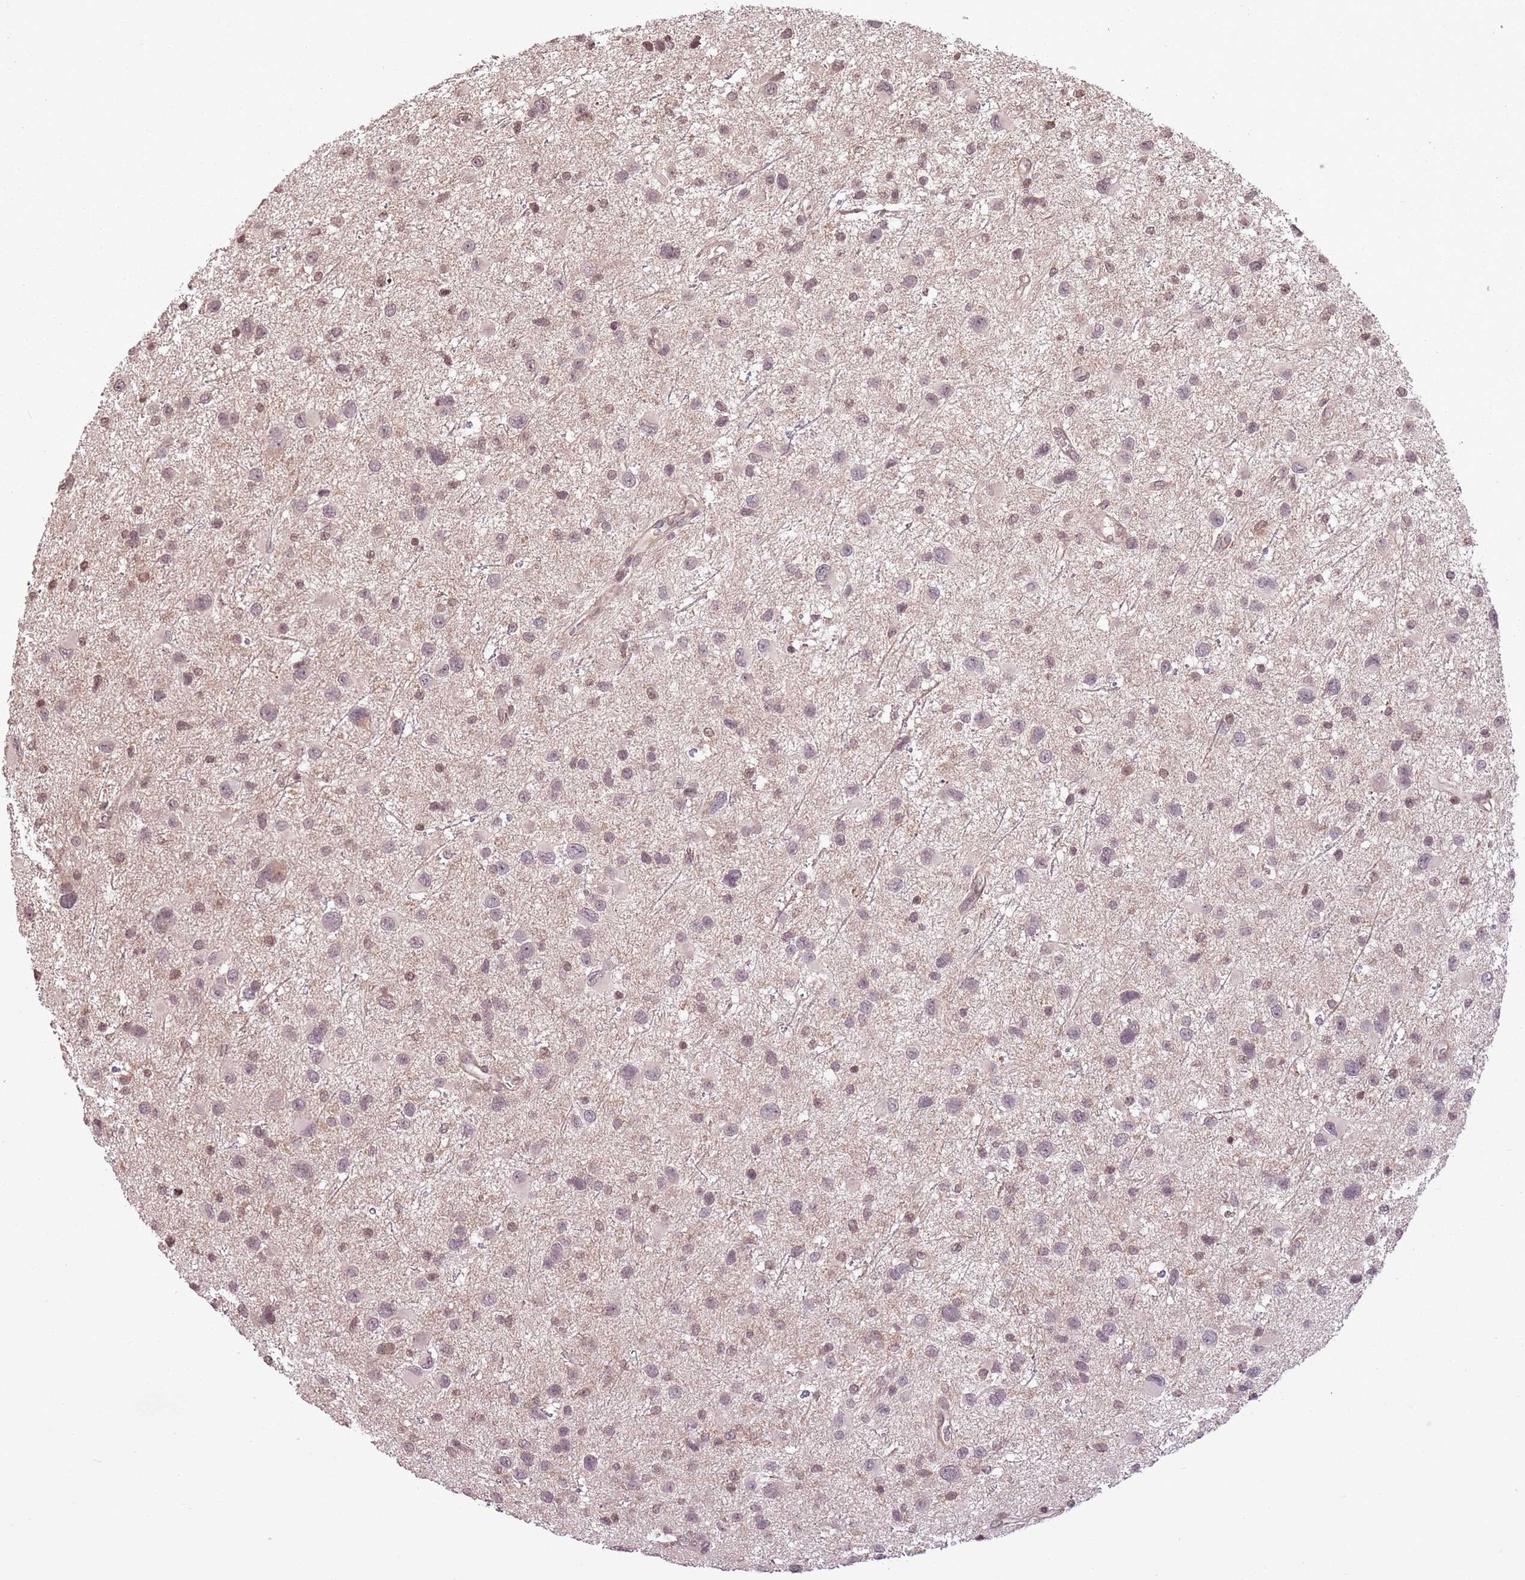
{"staining": {"intensity": "moderate", "quantity": "<25%", "location": "nuclear"}, "tissue": "glioma", "cell_type": "Tumor cells", "image_type": "cancer", "snomed": [{"axis": "morphology", "description": "Glioma, malignant, Low grade"}, {"axis": "topography", "description": "Brain"}], "caption": "DAB (3,3'-diaminobenzidine) immunohistochemical staining of malignant glioma (low-grade) displays moderate nuclear protein expression in about <25% of tumor cells. The protein is stained brown, and the nuclei are stained in blue (DAB (3,3'-diaminobenzidine) IHC with brightfield microscopy, high magnification).", "gene": "CAPN9", "patient": {"sex": "female", "age": 32}}